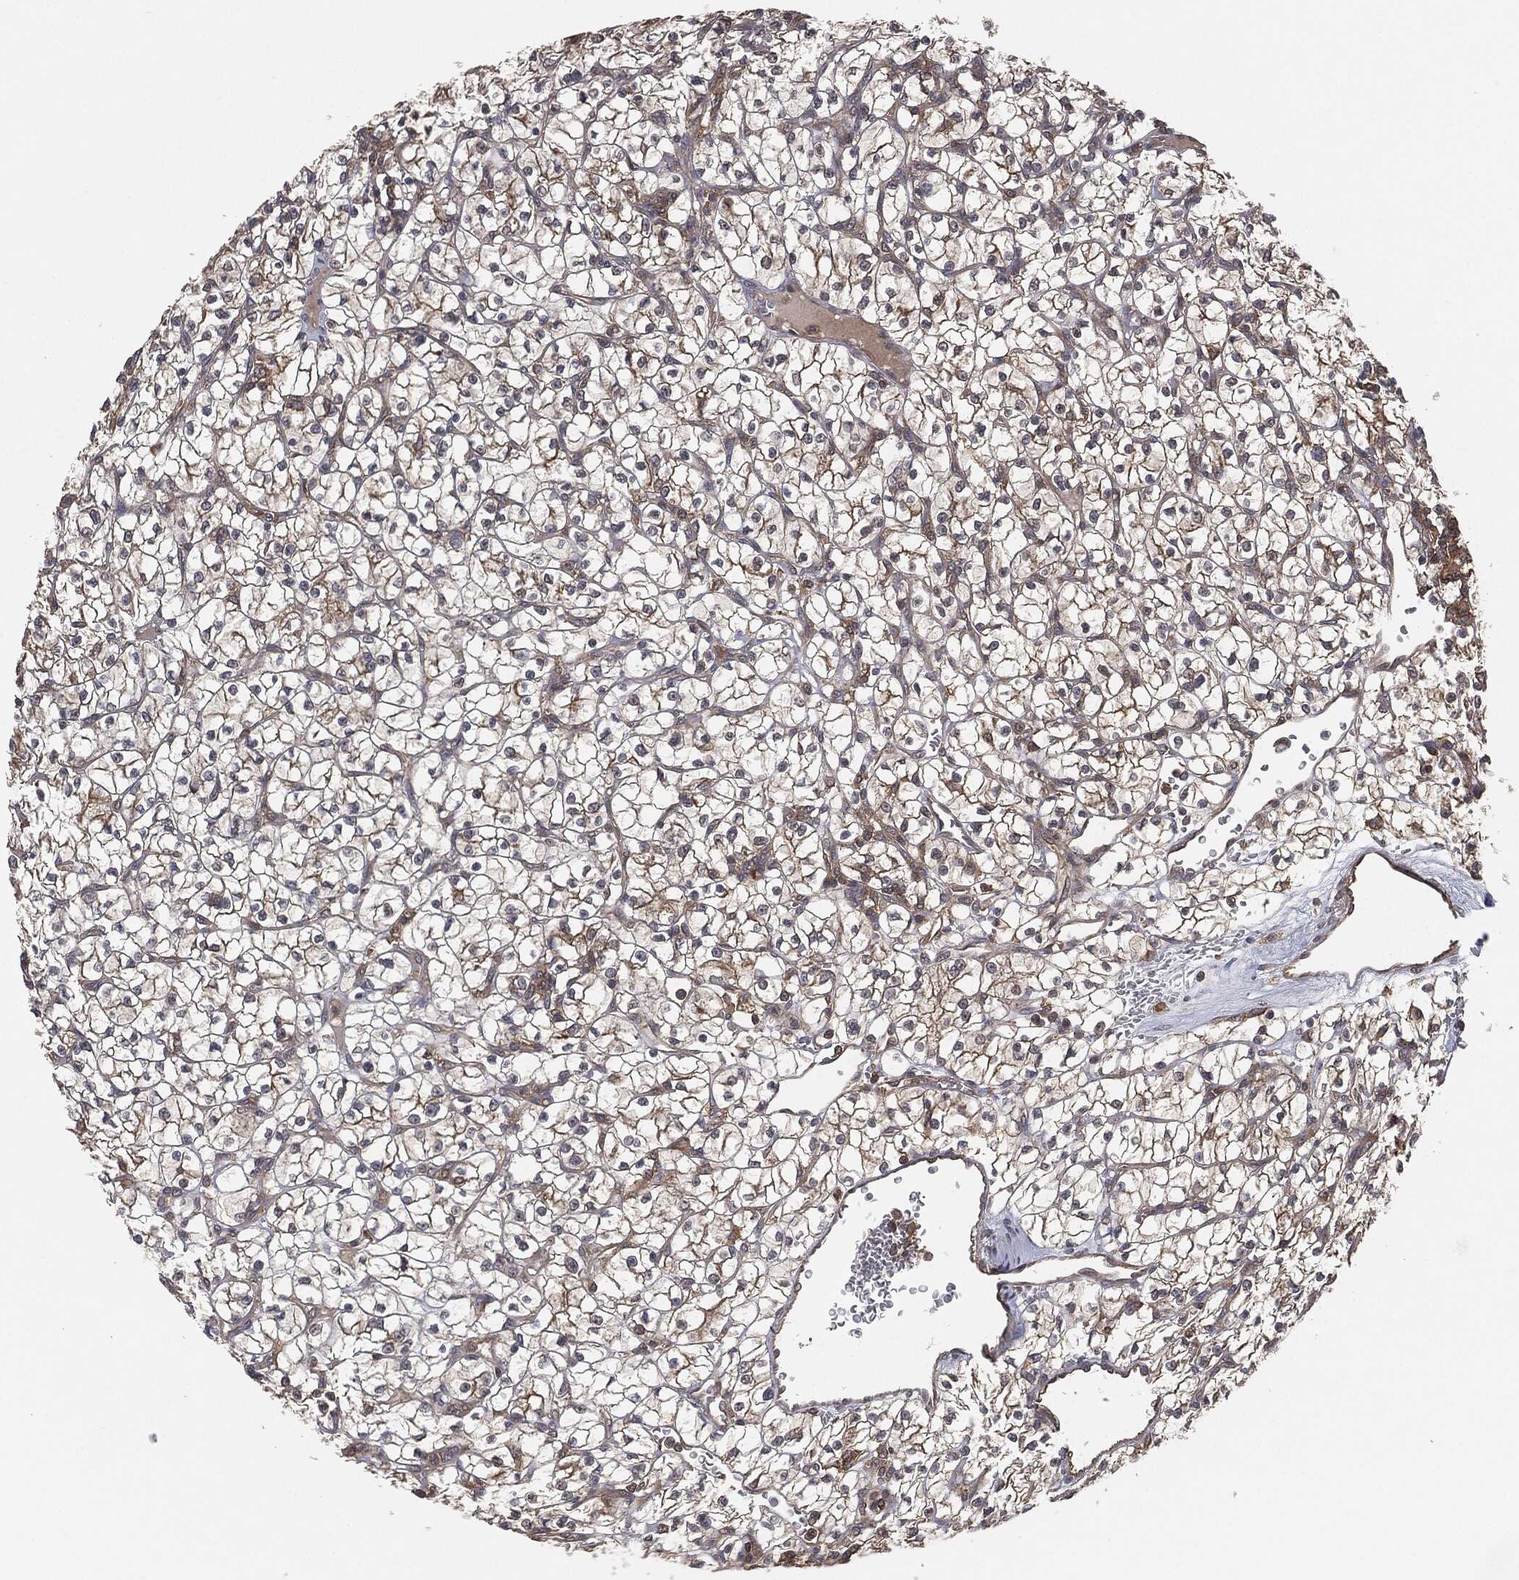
{"staining": {"intensity": "moderate", "quantity": "<25%", "location": "cytoplasmic/membranous"}, "tissue": "renal cancer", "cell_type": "Tumor cells", "image_type": "cancer", "snomed": [{"axis": "morphology", "description": "Adenocarcinoma, NOS"}, {"axis": "topography", "description": "Kidney"}], "caption": "Brown immunohistochemical staining in human renal adenocarcinoma shows moderate cytoplasmic/membranous expression in approximately <25% of tumor cells.", "gene": "ERBIN", "patient": {"sex": "female", "age": 64}}